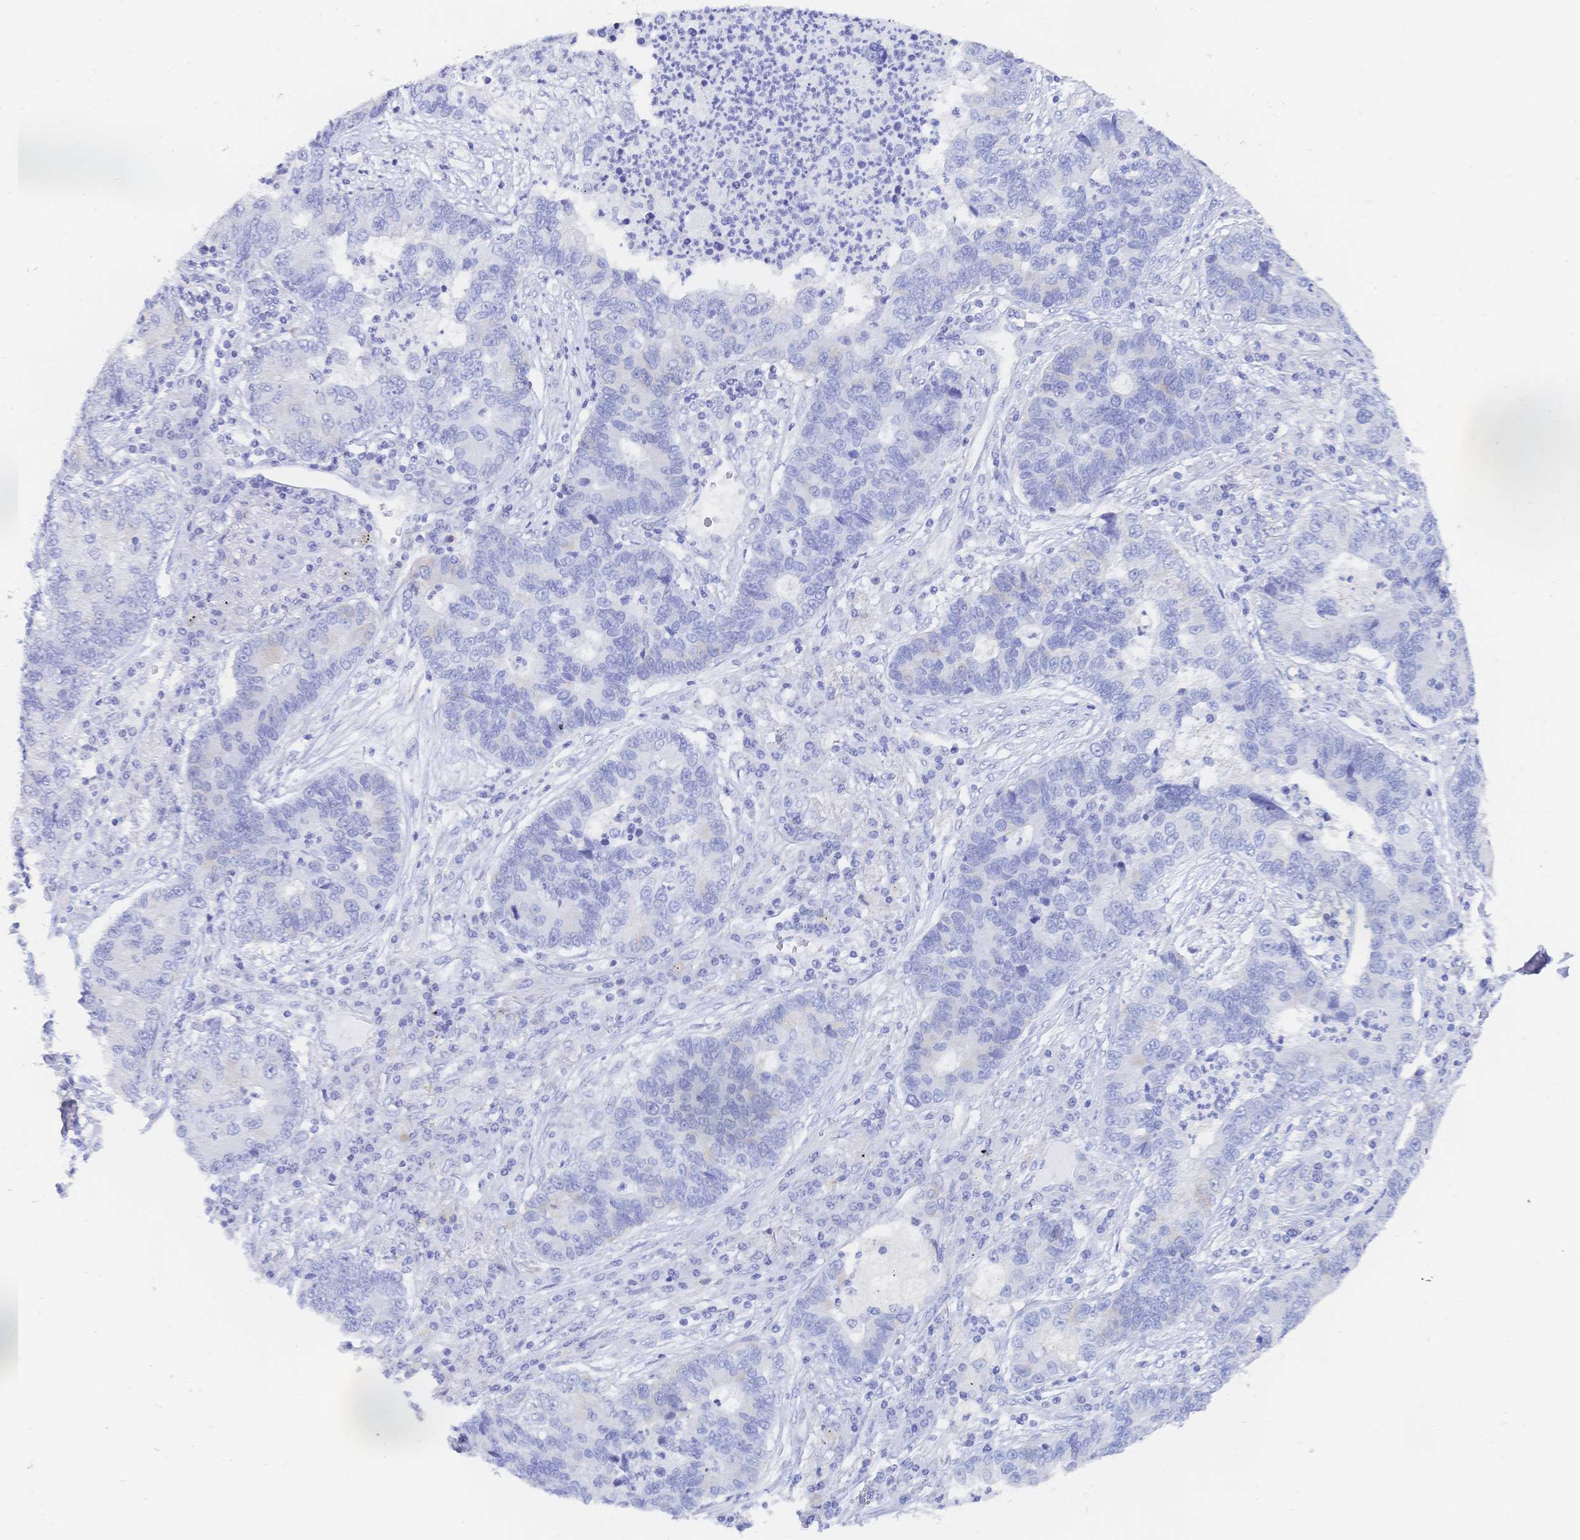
{"staining": {"intensity": "negative", "quantity": "none", "location": "none"}, "tissue": "lung cancer", "cell_type": "Tumor cells", "image_type": "cancer", "snomed": [{"axis": "morphology", "description": "Adenocarcinoma, NOS"}, {"axis": "topography", "description": "Lung"}], "caption": "IHC of lung cancer (adenocarcinoma) exhibits no positivity in tumor cells.", "gene": "RRM1", "patient": {"sex": "female", "age": 57}}